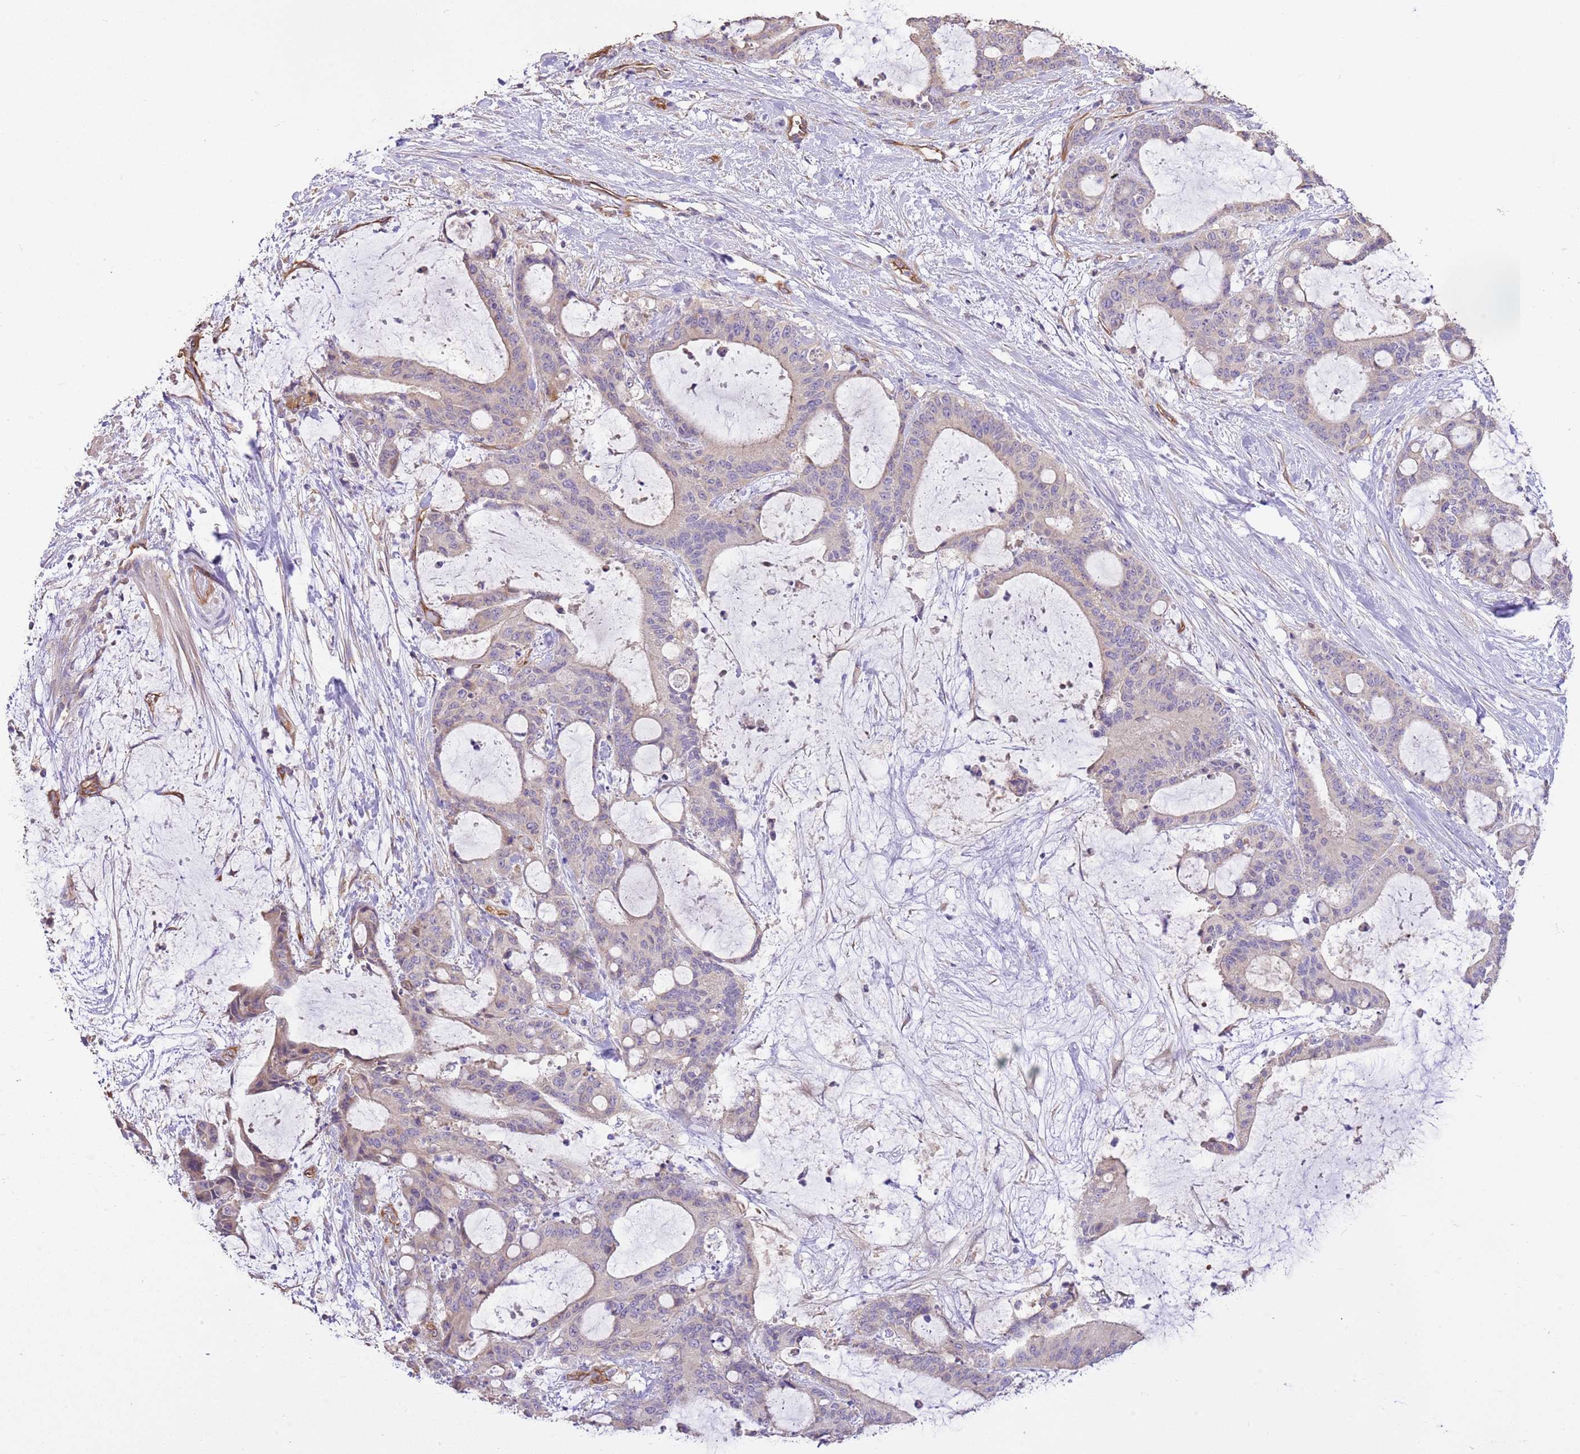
{"staining": {"intensity": "weak", "quantity": "25%-75%", "location": "cytoplasmic/membranous"}, "tissue": "liver cancer", "cell_type": "Tumor cells", "image_type": "cancer", "snomed": [{"axis": "morphology", "description": "Normal tissue, NOS"}, {"axis": "morphology", "description": "Cholangiocarcinoma"}, {"axis": "topography", "description": "Liver"}, {"axis": "topography", "description": "Peripheral nerve tissue"}], "caption": "Liver cholangiocarcinoma stained with a protein marker displays weak staining in tumor cells.", "gene": "DOCK9", "patient": {"sex": "female", "age": 73}}